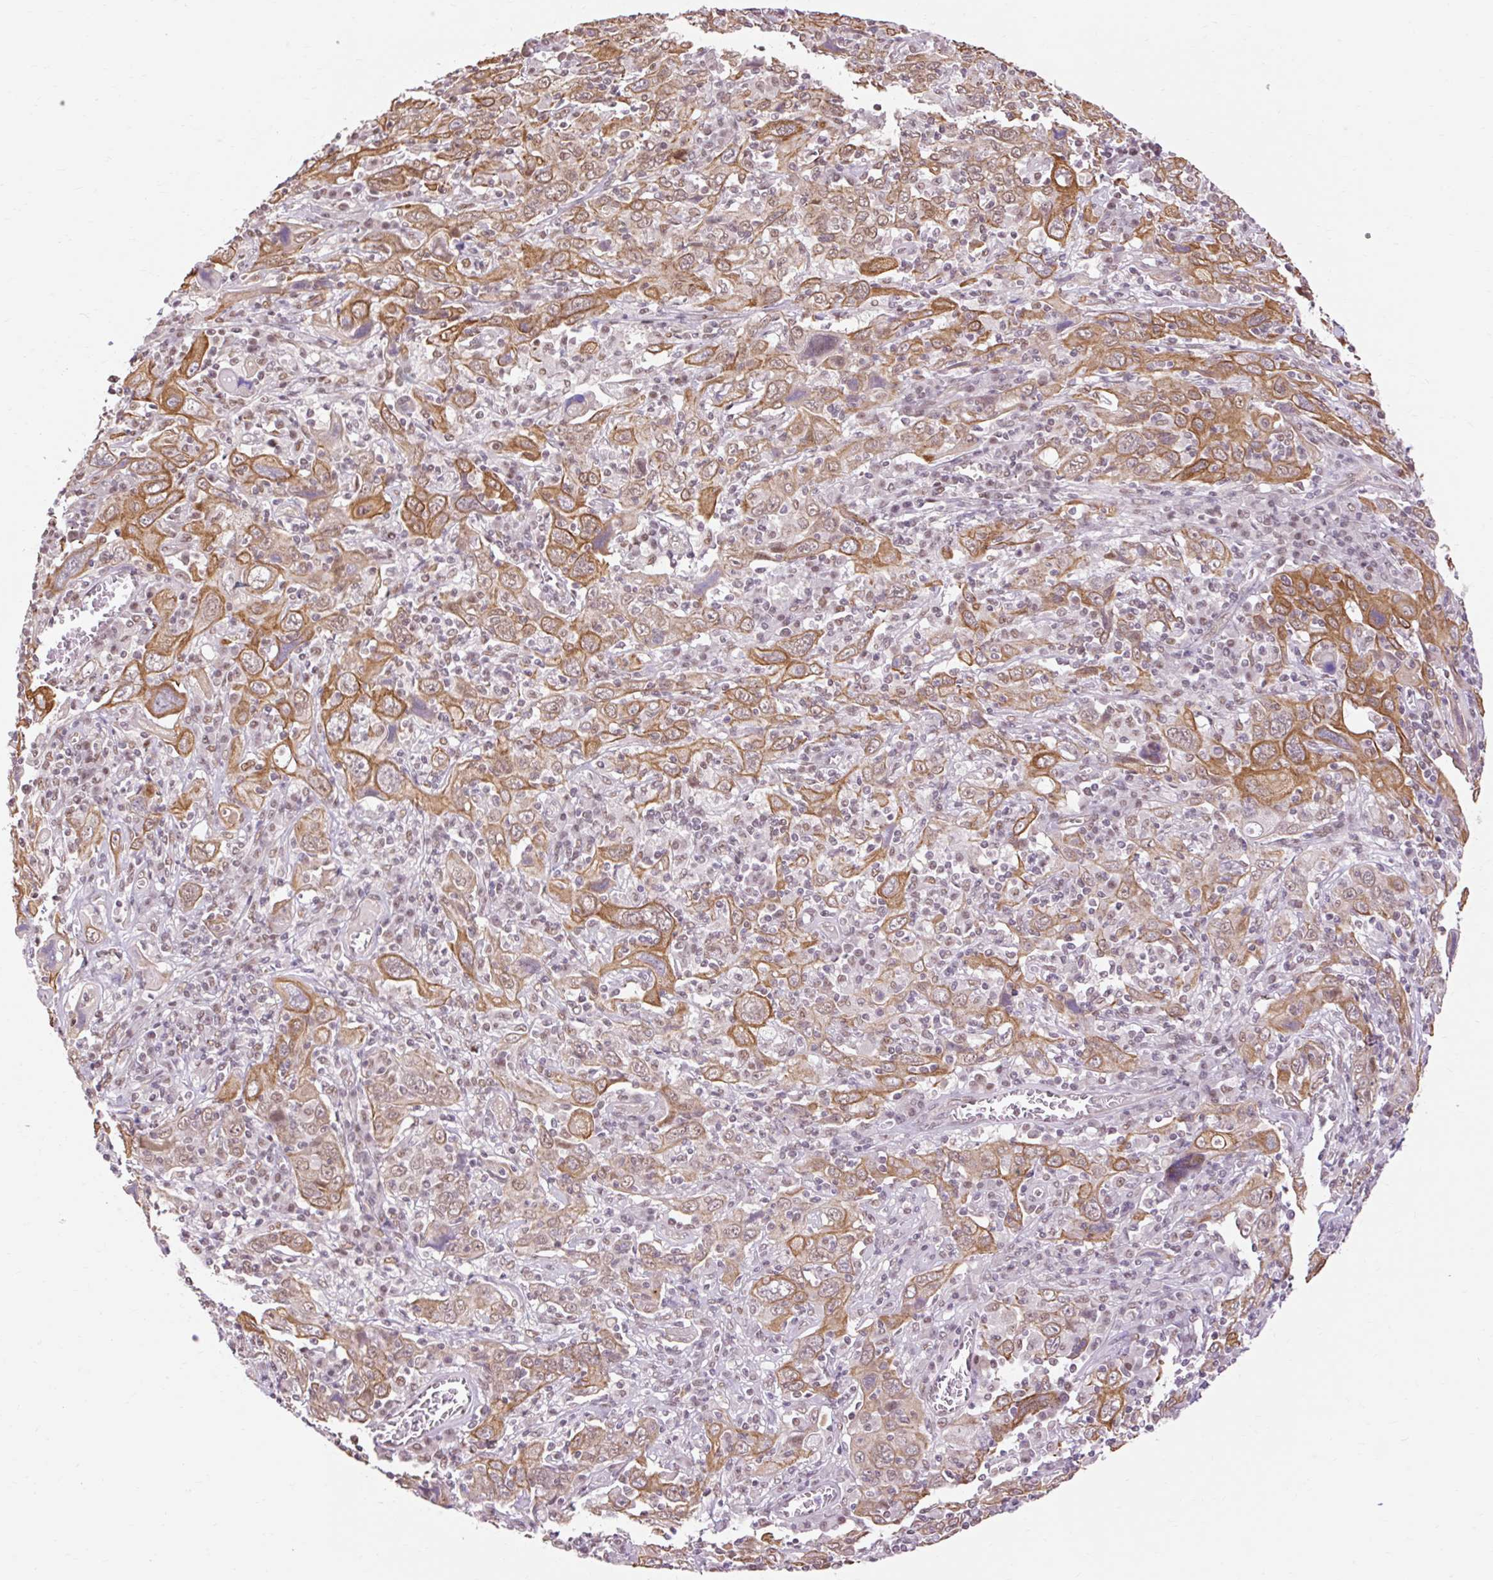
{"staining": {"intensity": "moderate", "quantity": ">75%", "location": "cytoplasmic/membranous,nuclear"}, "tissue": "cervical cancer", "cell_type": "Tumor cells", "image_type": "cancer", "snomed": [{"axis": "morphology", "description": "Squamous cell carcinoma, NOS"}, {"axis": "topography", "description": "Cervix"}], "caption": "Approximately >75% of tumor cells in human cervical squamous cell carcinoma demonstrate moderate cytoplasmic/membranous and nuclear protein staining as visualized by brown immunohistochemical staining.", "gene": "NPIPB12", "patient": {"sex": "female", "age": 46}}